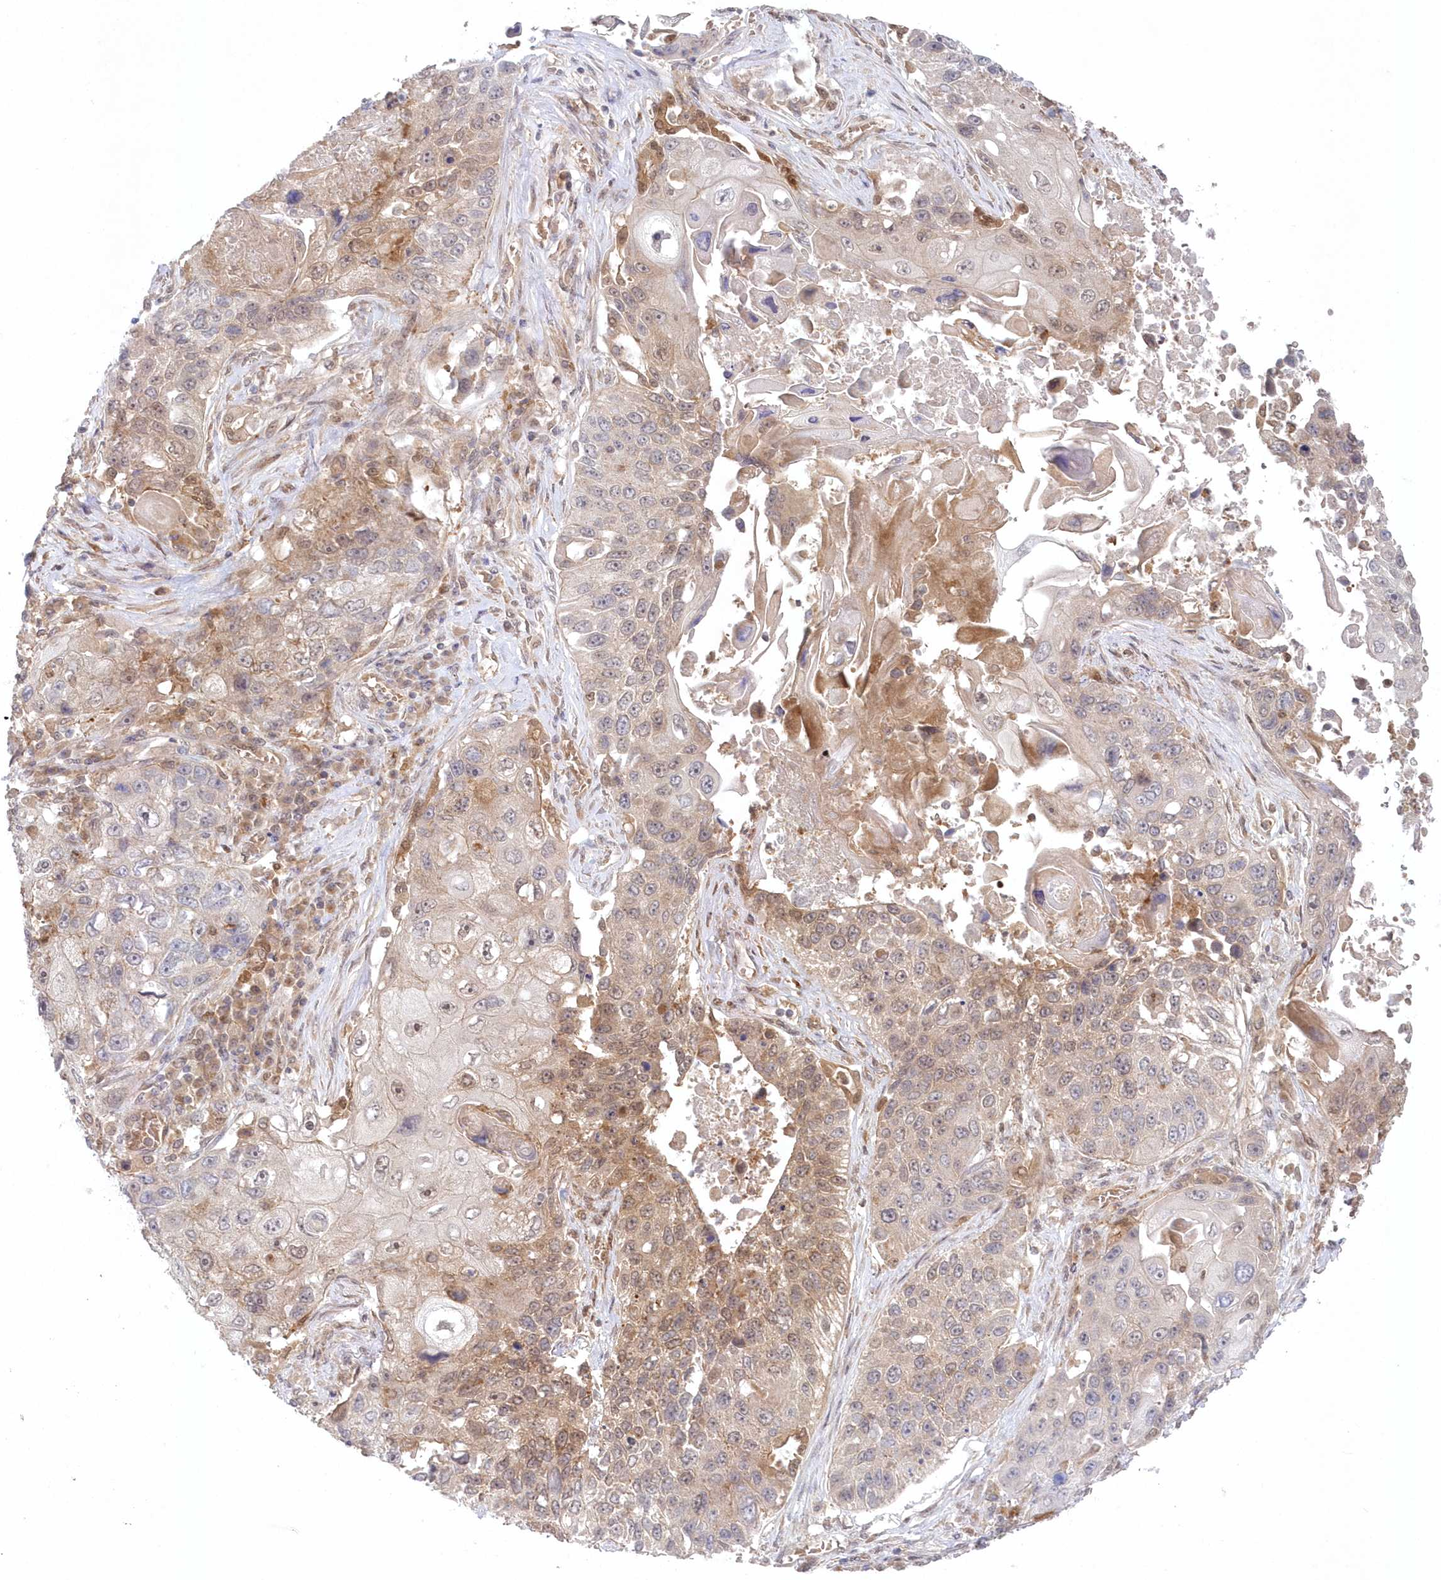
{"staining": {"intensity": "moderate", "quantity": "<25%", "location": "cytoplasmic/membranous"}, "tissue": "lung cancer", "cell_type": "Tumor cells", "image_type": "cancer", "snomed": [{"axis": "morphology", "description": "Squamous cell carcinoma, NOS"}, {"axis": "topography", "description": "Lung"}], "caption": "High-magnification brightfield microscopy of squamous cell carcinoma (lung) stained with DAB (brown) and counterstained with hematoxylin (blue). tumor cells exhibit moderate cytoplasmic/membranous staining is appreciated in approximately<25% of cells.", "gene": "GBE1", "patient": {"sex": "male", "age": 61}}